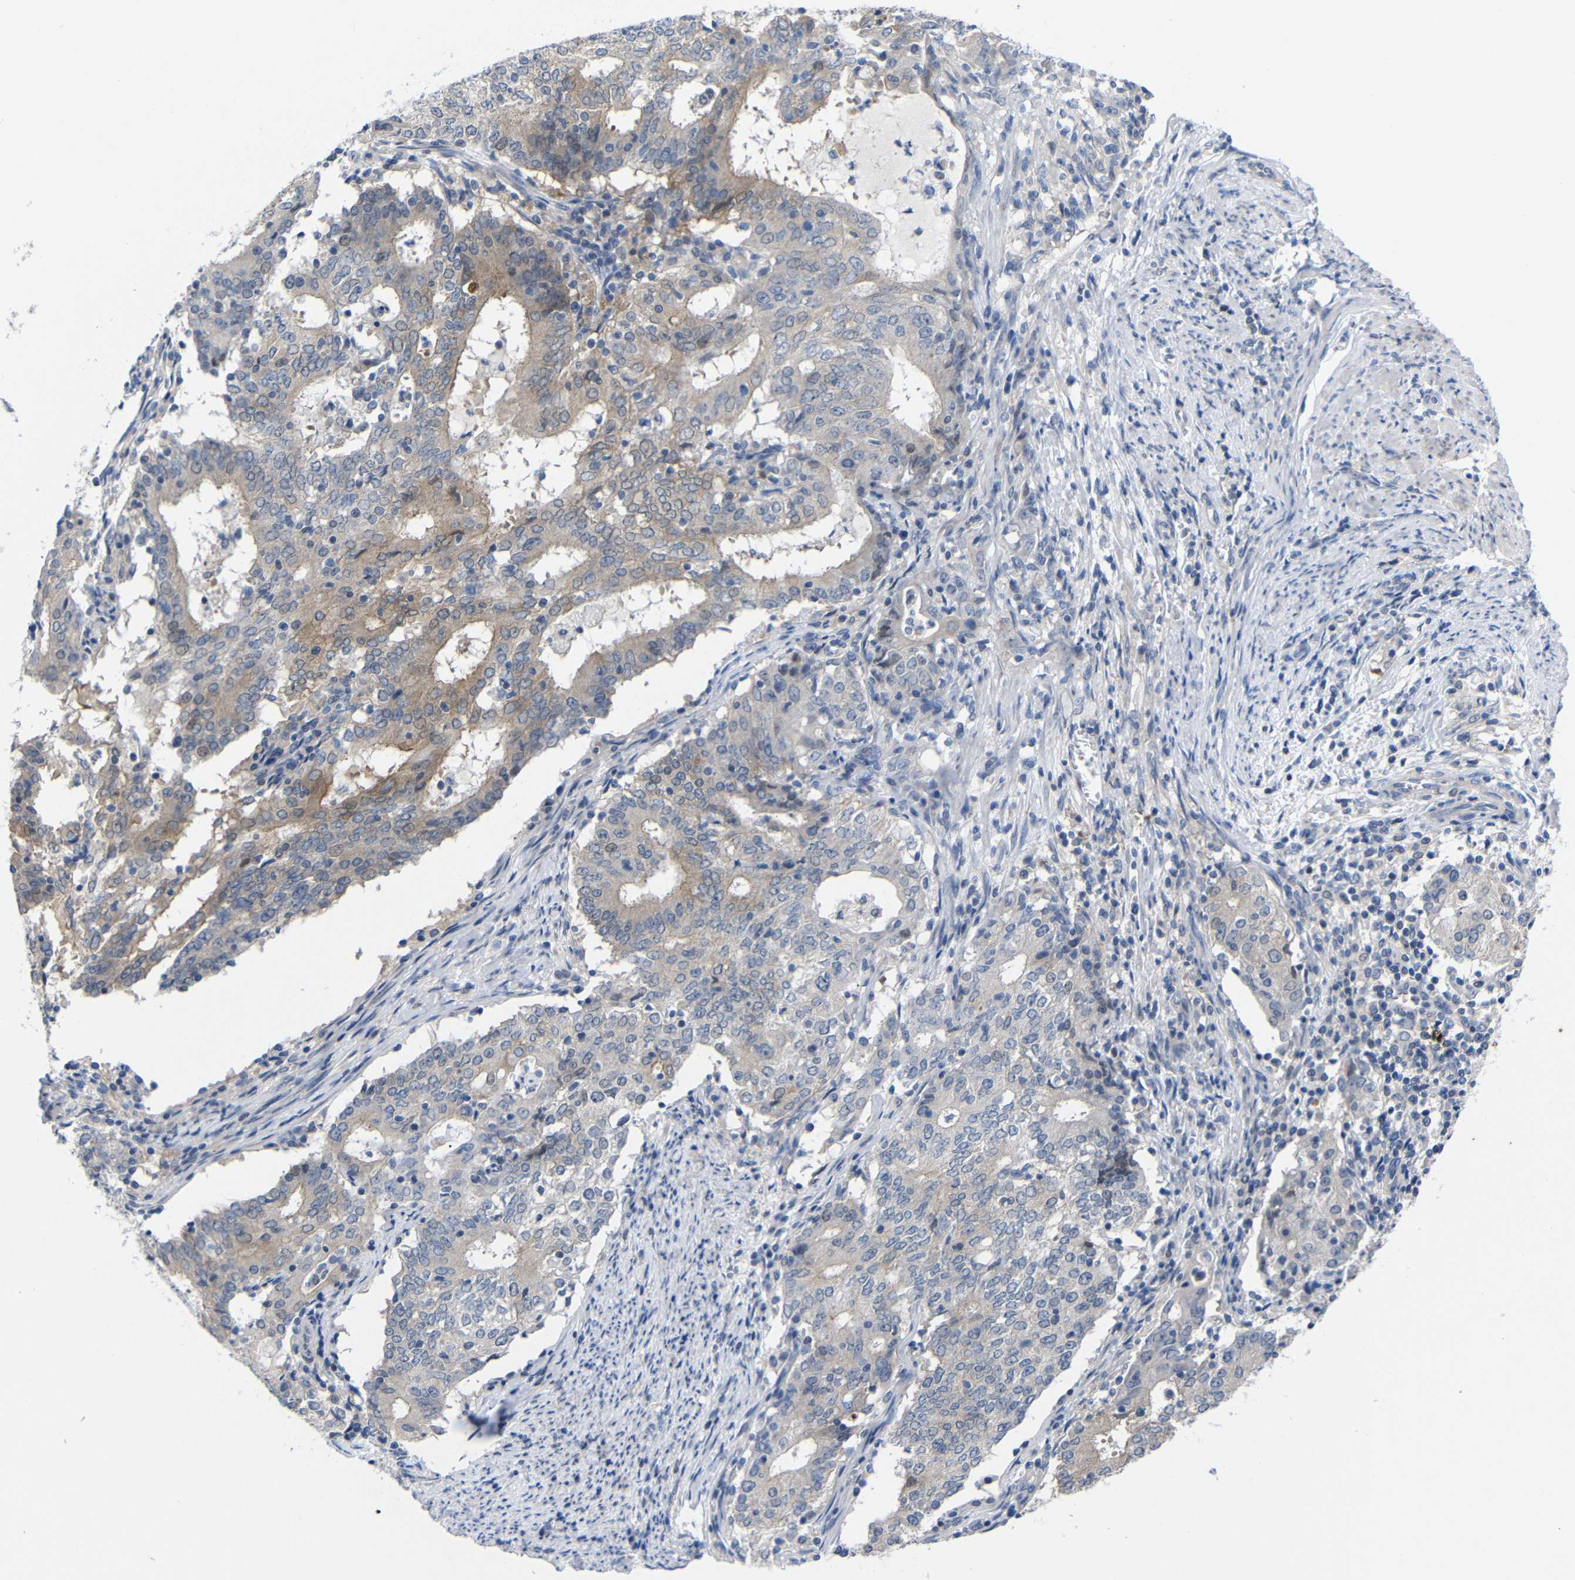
{"staining": {"intensity": "weak", "quantity": "25%-75%", "location": "cytoplasmic/membranous"}, "tissue": "cervical cancer", "cell_type": "Tumor cells", "image_type": "cancer", "snomed": [{"axis": "morphology", "description": "Adenocarcinoma, NOS"}, {"axis": "topography", "description": "Cervix"}], "caption": "A brown stain labels weak cytoplasmic/membranous expression of a protein in adenocarcinoma (cervical) tumor cells.", "gene": "CMTM1", "patient": {"sex": "female", "age": 44}}